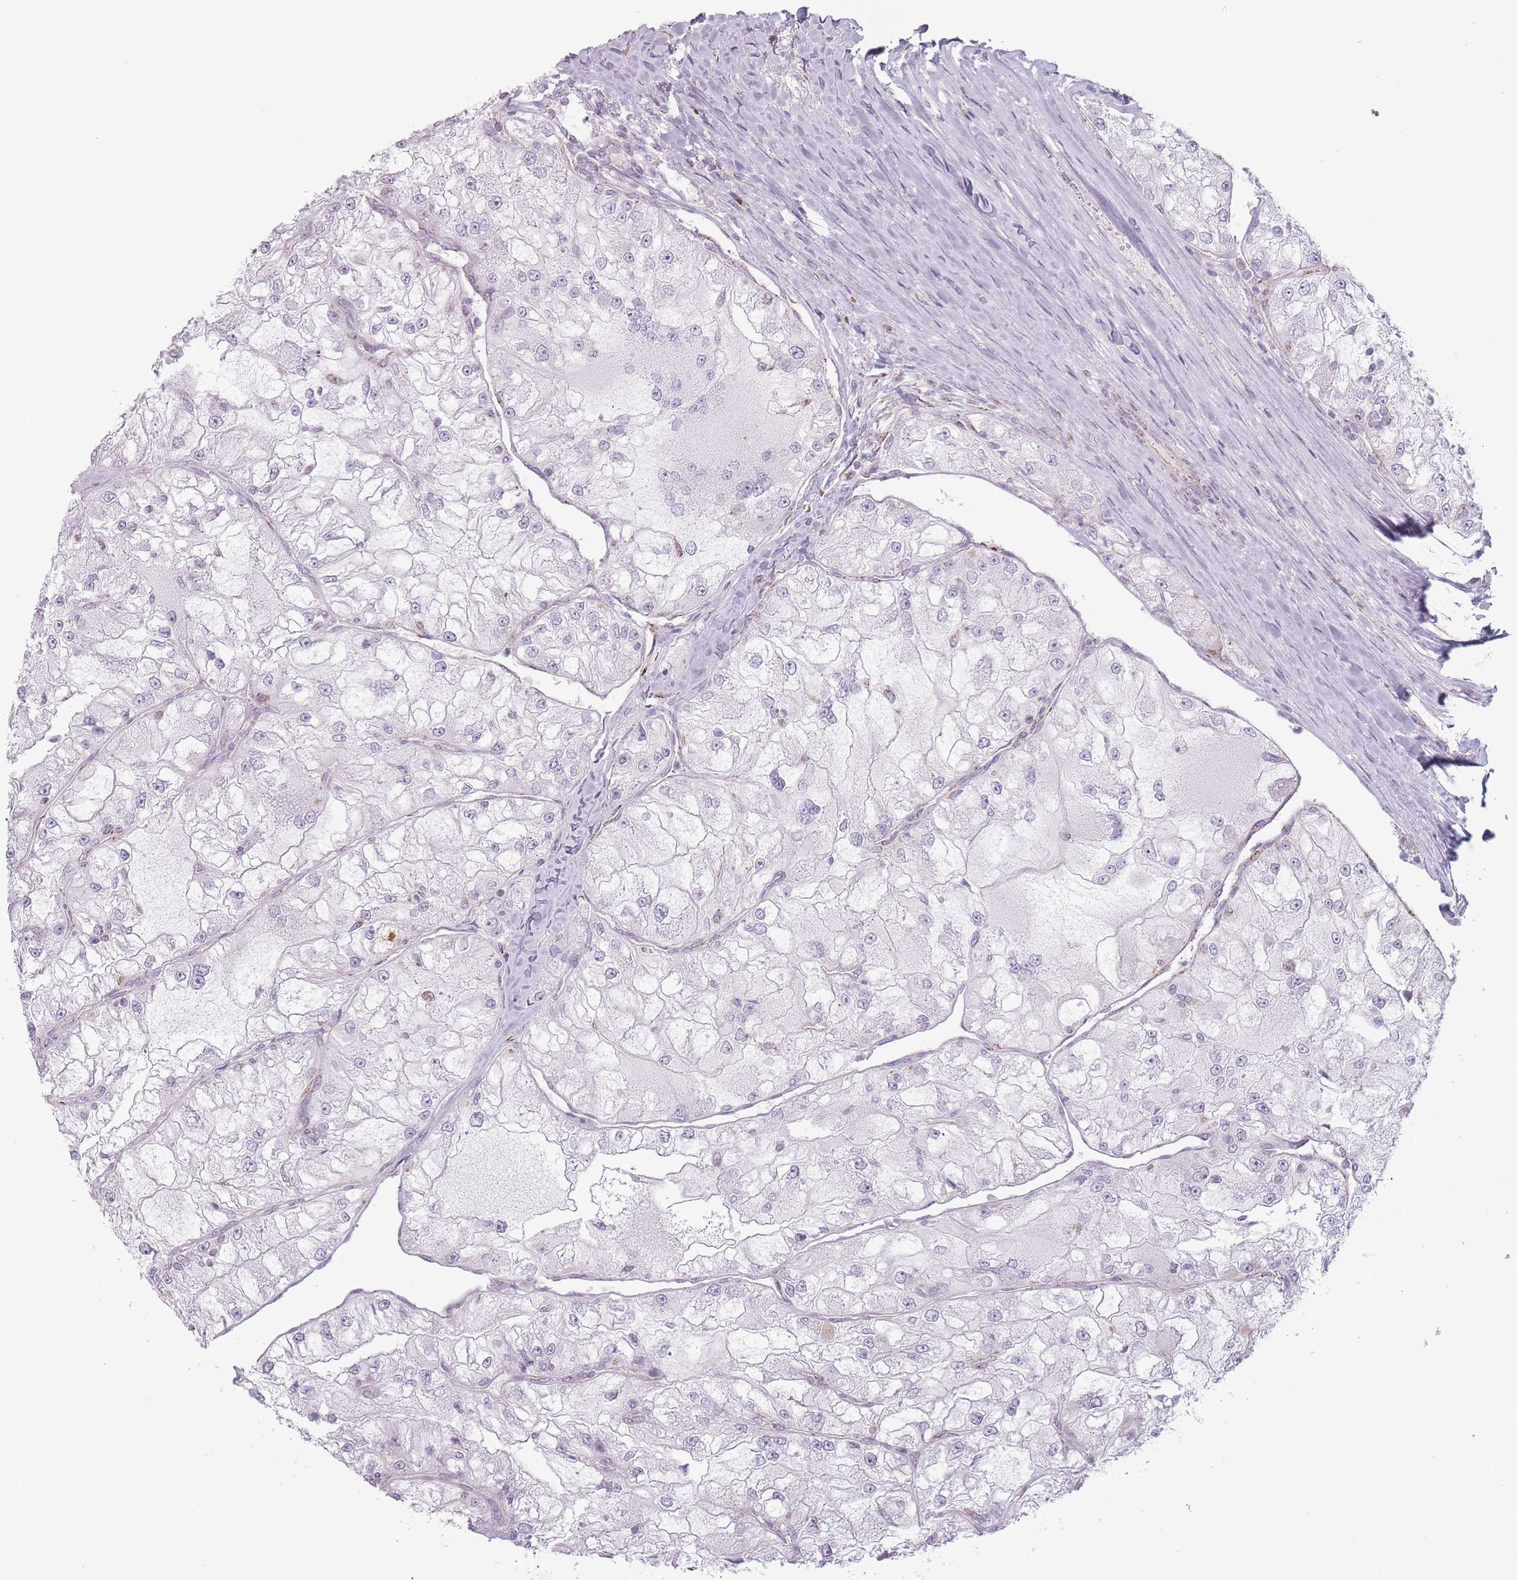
{"staining": {"intensity": "negative", "quantity": "none", "location": "none"}, "tissue": "renal cancer", "cell_type": "Tumor cells", "image_type": "cancer", "snomed": [{"axis": "morphology", "description": "Adenocarcinoma, NOS"}, {"axis": "topography", "description": "Kidney"}], "caption": "The micrograph displays no staining of tumor cells in renal adenocarcinoma.", "gene": "DCHS1", "patient": {"sex": "female", "age": 72}}